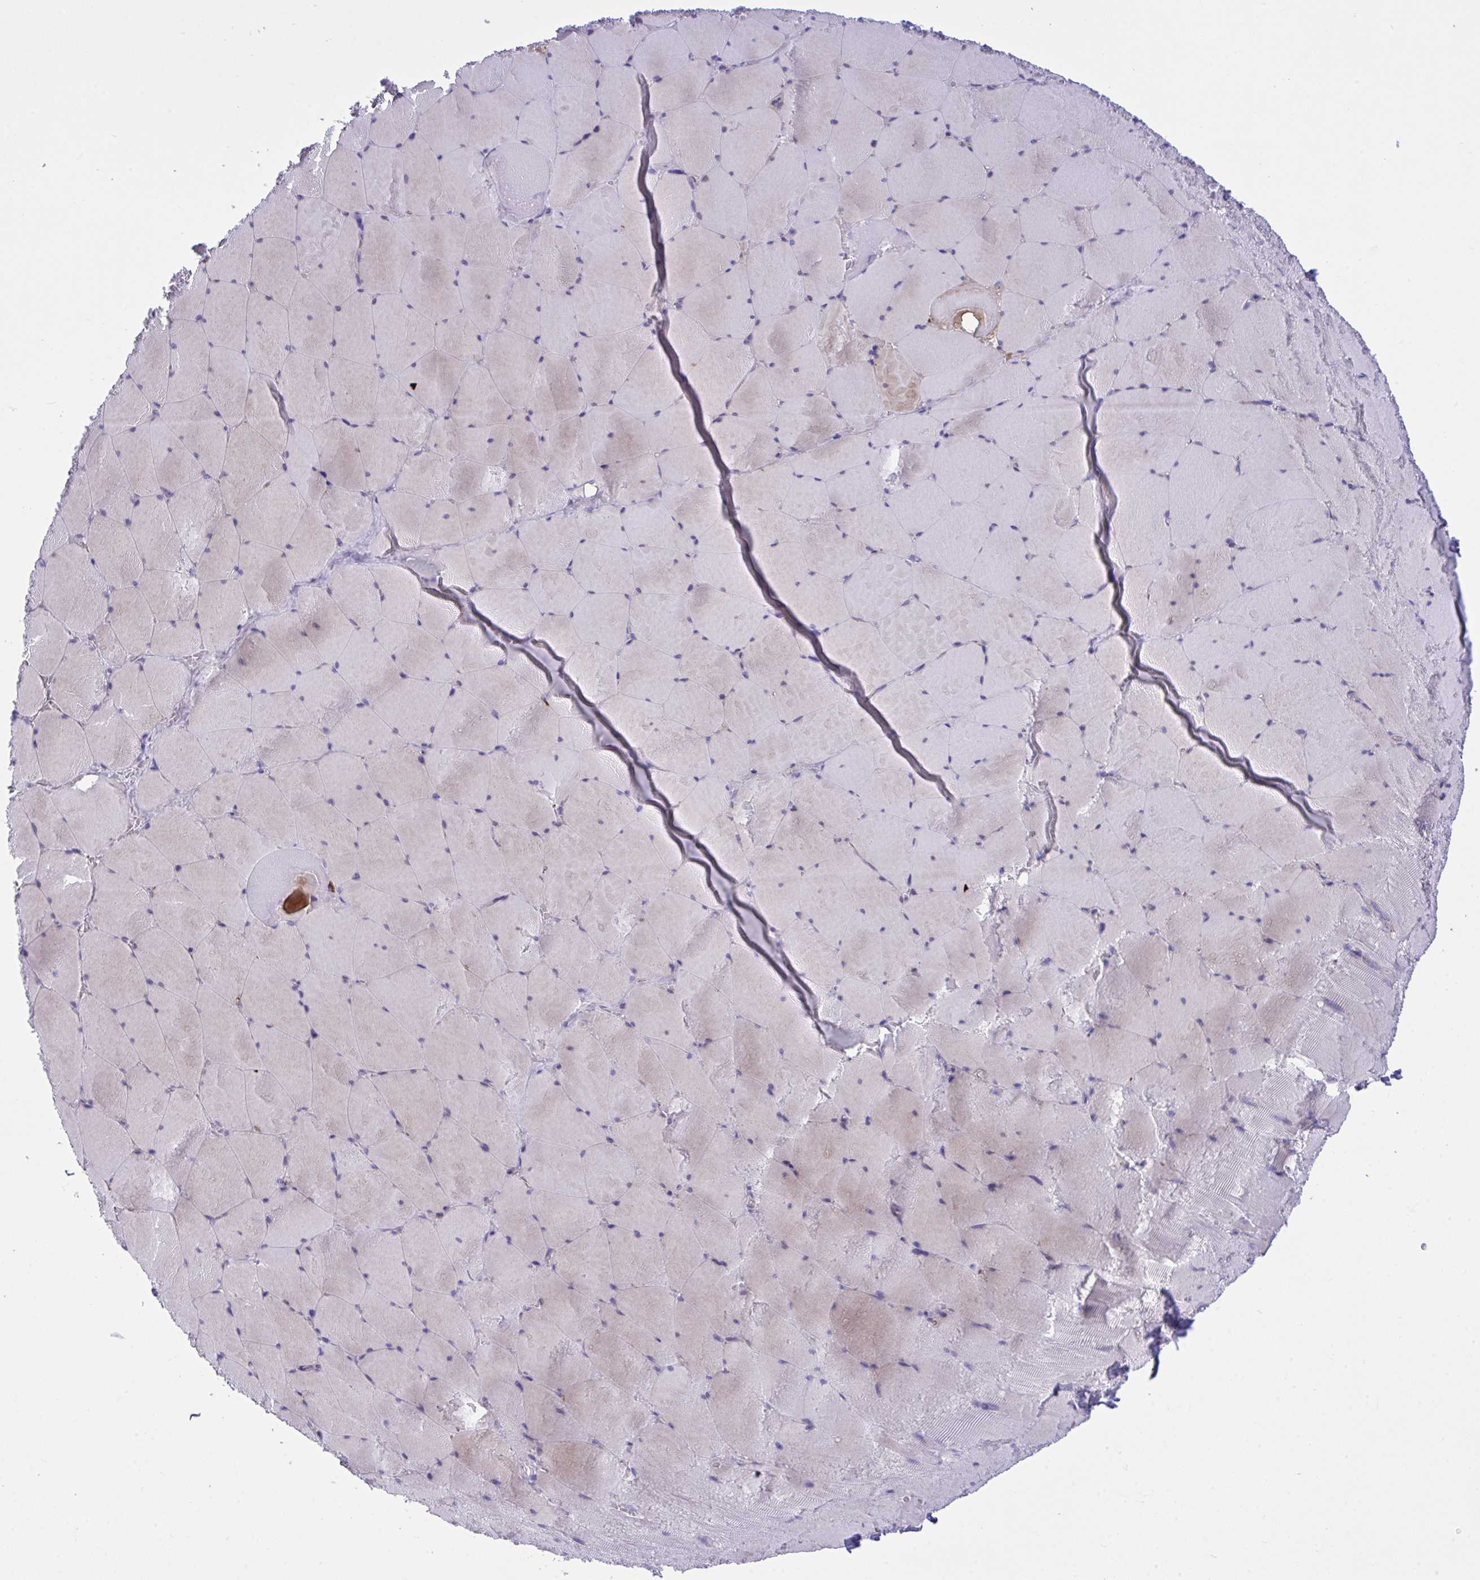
{"staining": {"intensity": "weak", "quantity": "<25%", "location": "cytoplasmic/membranous"}, "tissue": "skeletal muscle", "cell_type": "Myocytes", "image_type": "normal", "snomed": [{"axis": "morphology", "description": "Normal tissue, NOS"}, {"axis": "topography", "description": "Skeletal muscle"}, {"axis": "topography", "description": "Head-Neck"}], "caption": "The immunohistochemistry histopathology image has no significant positivity in myocytes of skeletal muscle. The staining was performed using DAB (3,3'-diaminobenzidine) to visualize the protein expression in brown, while the nuclei were stained in blue with hematoxylin (Magnification: 20x).", "gene": "WDR97", "patient": {"sex": "male", "age": 66}}